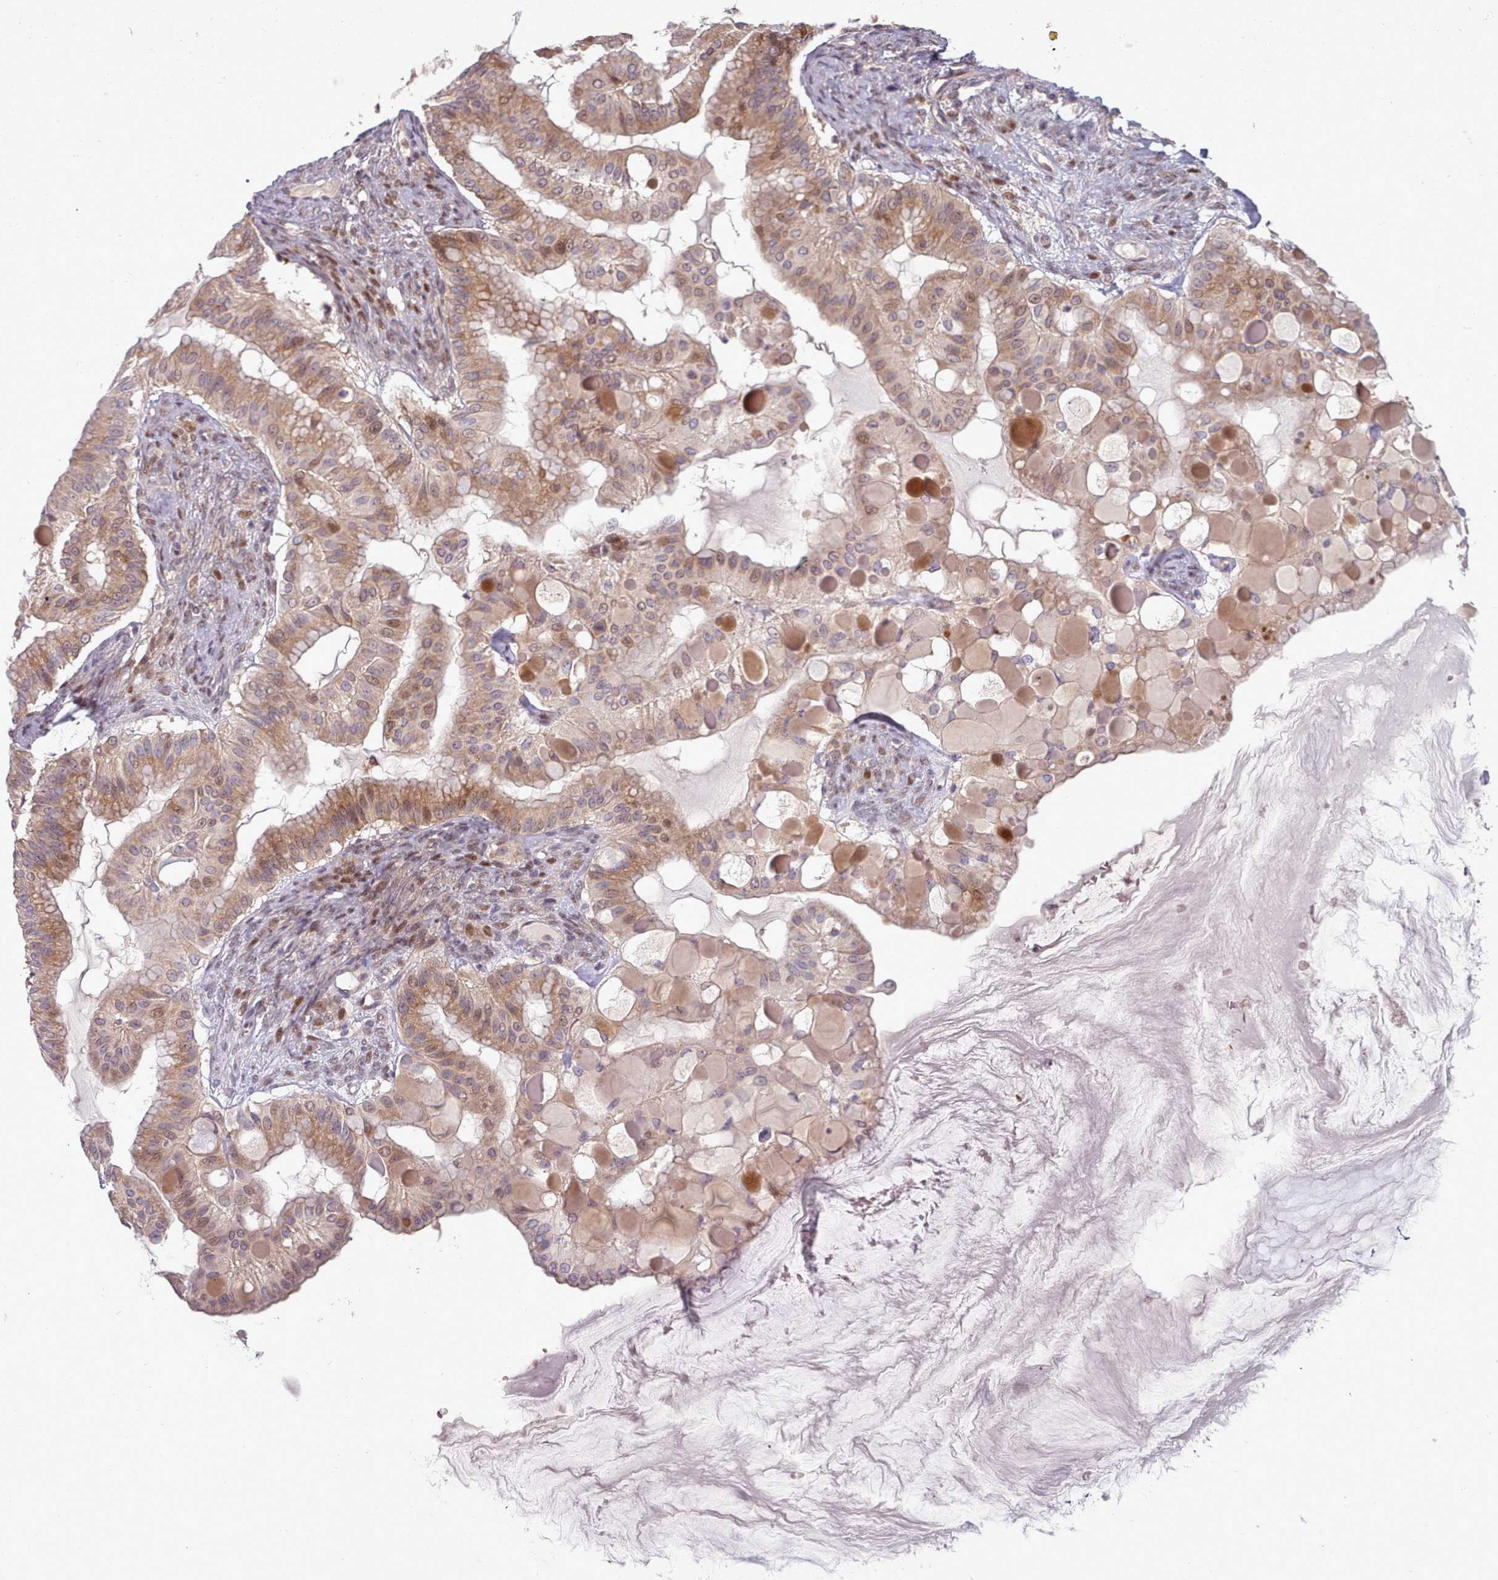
{"staining": {"intensity": "moderate", "quantity": ">75%", "location": "nuclear"}, "tissue": "ovarian cancer", "cell_type": "Tumor cells", "image_type": "cancer", "snomed": [{"axis": "morphology", "description": "Cystadenocarcinoma, mucinous, NOS"}, {"axis": "topography", "description": "Ovary"}], "caption": "The photomicrograph displays staining of ovarian cancer (mucinous cystadenocarcinoma), revealing moderate nuclear protein staining (brown color) within tumor cells. The protein is shown in brown color, while the nuclei are stained blue.", "gene": "CLNS1A", "patient": {"sex": "female", "age": 61}}